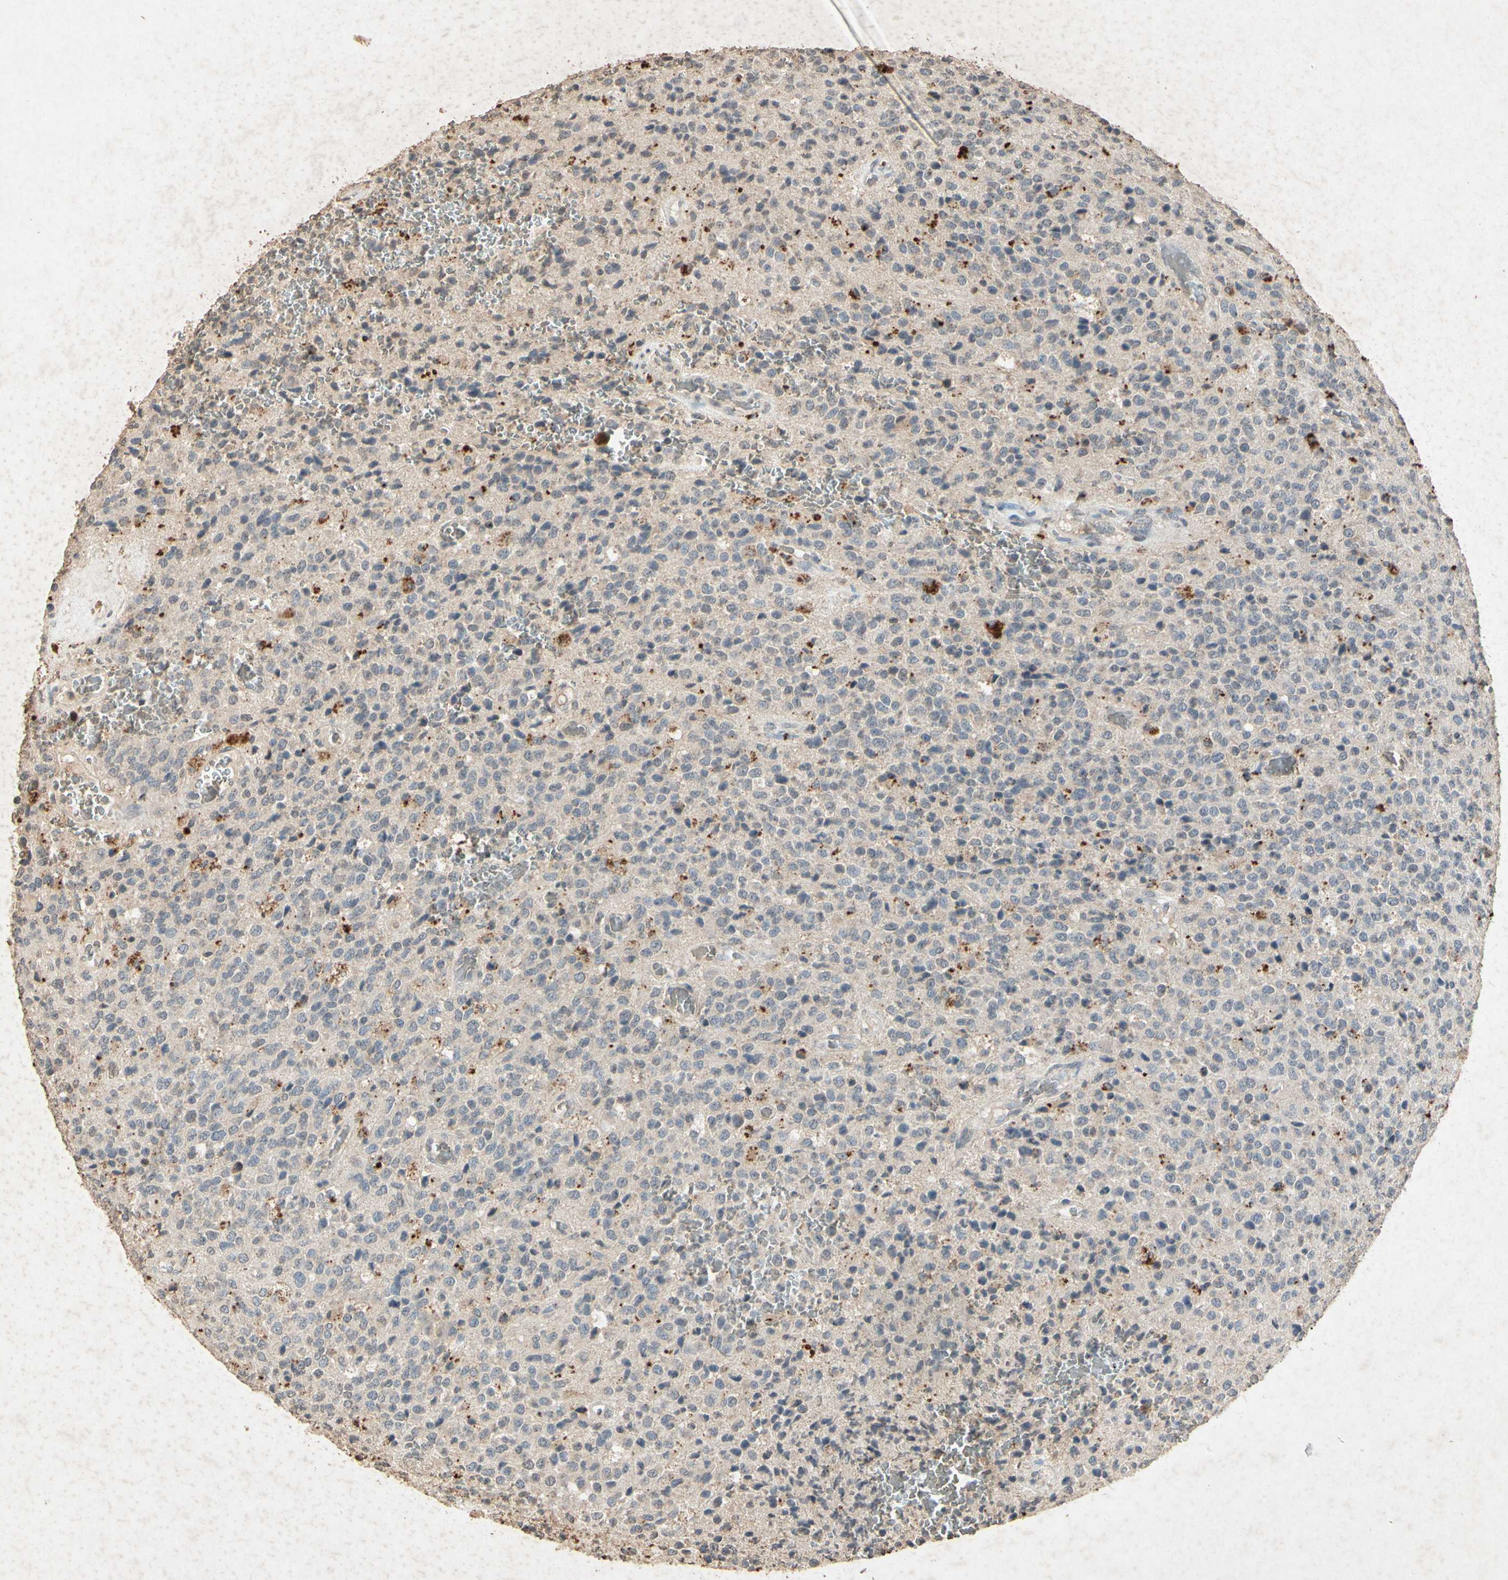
{"staining": {"intensity": "negative", "quantity": "none", "location": "none"}, "tissue": "glioma", "cell_type": "Tumor cells", "image_type": "cancer", "snomed": [{"axis": "morphology", "description": "Glioma, malignant, High grade"}, {"axis": "topography", "description": "pancreas cauda"}], "caption": "Glioma was stained to show a protein in brown. There is no significant positivity in tumor cells. (Immunohistochemistry (ihc), brightfield microscopy, high magnification).", "gene": "MSRB1", "patient": {"sex": "male", "age": 60}}